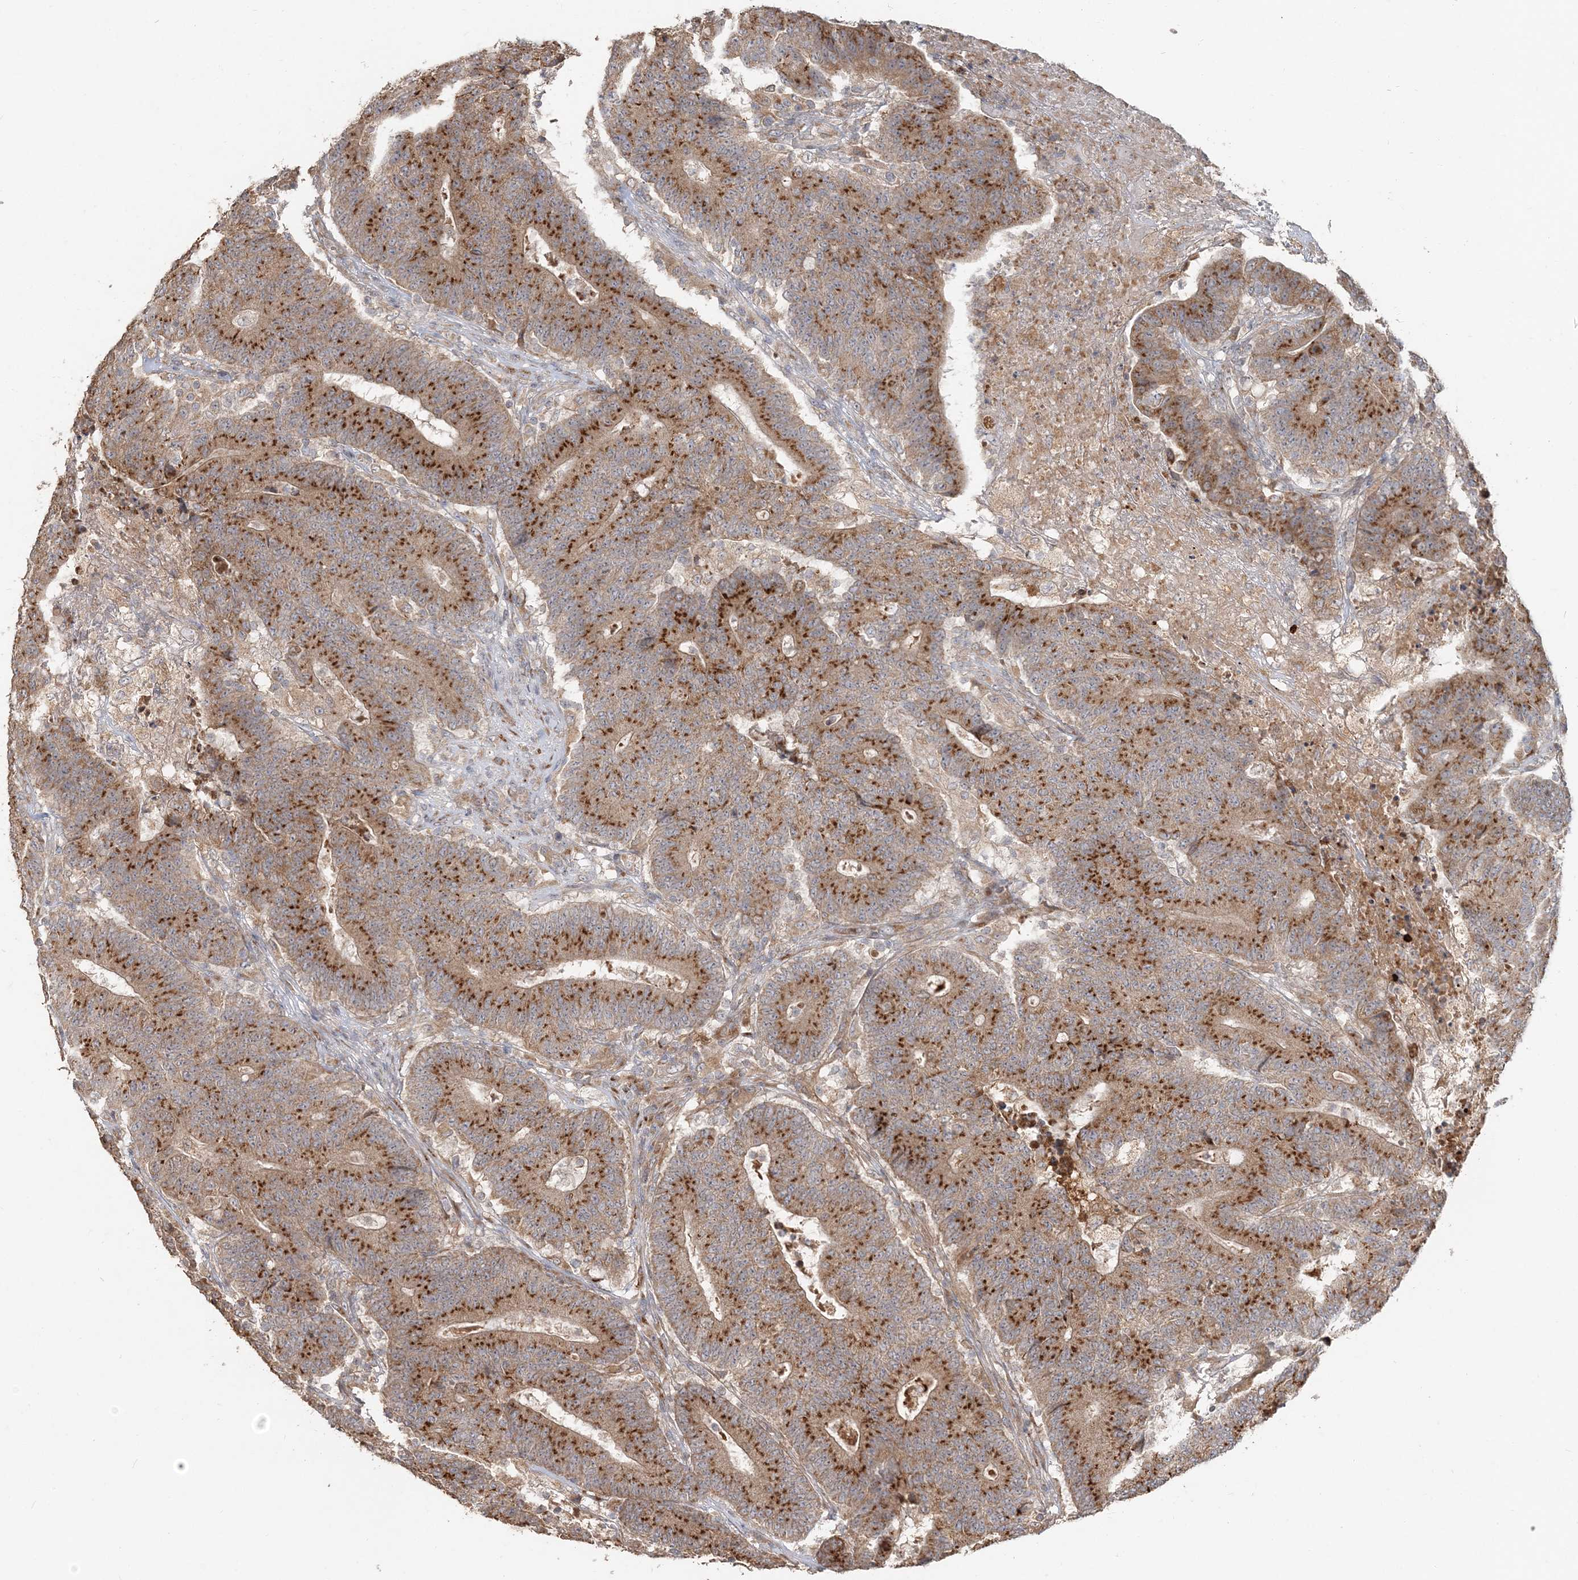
{"staining": {"intensity": "strong", "quantity": ">75%", "location": "cytoplasmic/membranous"}, "tissue": "colorectal cancer", "cell_type": "Tumor cells", "image_type": "cancer", "snomed": [{"axis": "morphology", "description": "Normal tissue, NOS"}, {"axis": "morphology", "description": "Adenocarcinoma, NOS"}, {"axis": "topography", "description": "Colon"}], "caption": "Colorectal cancer (adenocarcinoma) stained with immunohistochemistry (IHC) exhibits strong cytoplasmic/membranous expression in approximately >75% of tumor cells.", "gene": "RAB14", "patient": {"sex": "female", "age": 75}}